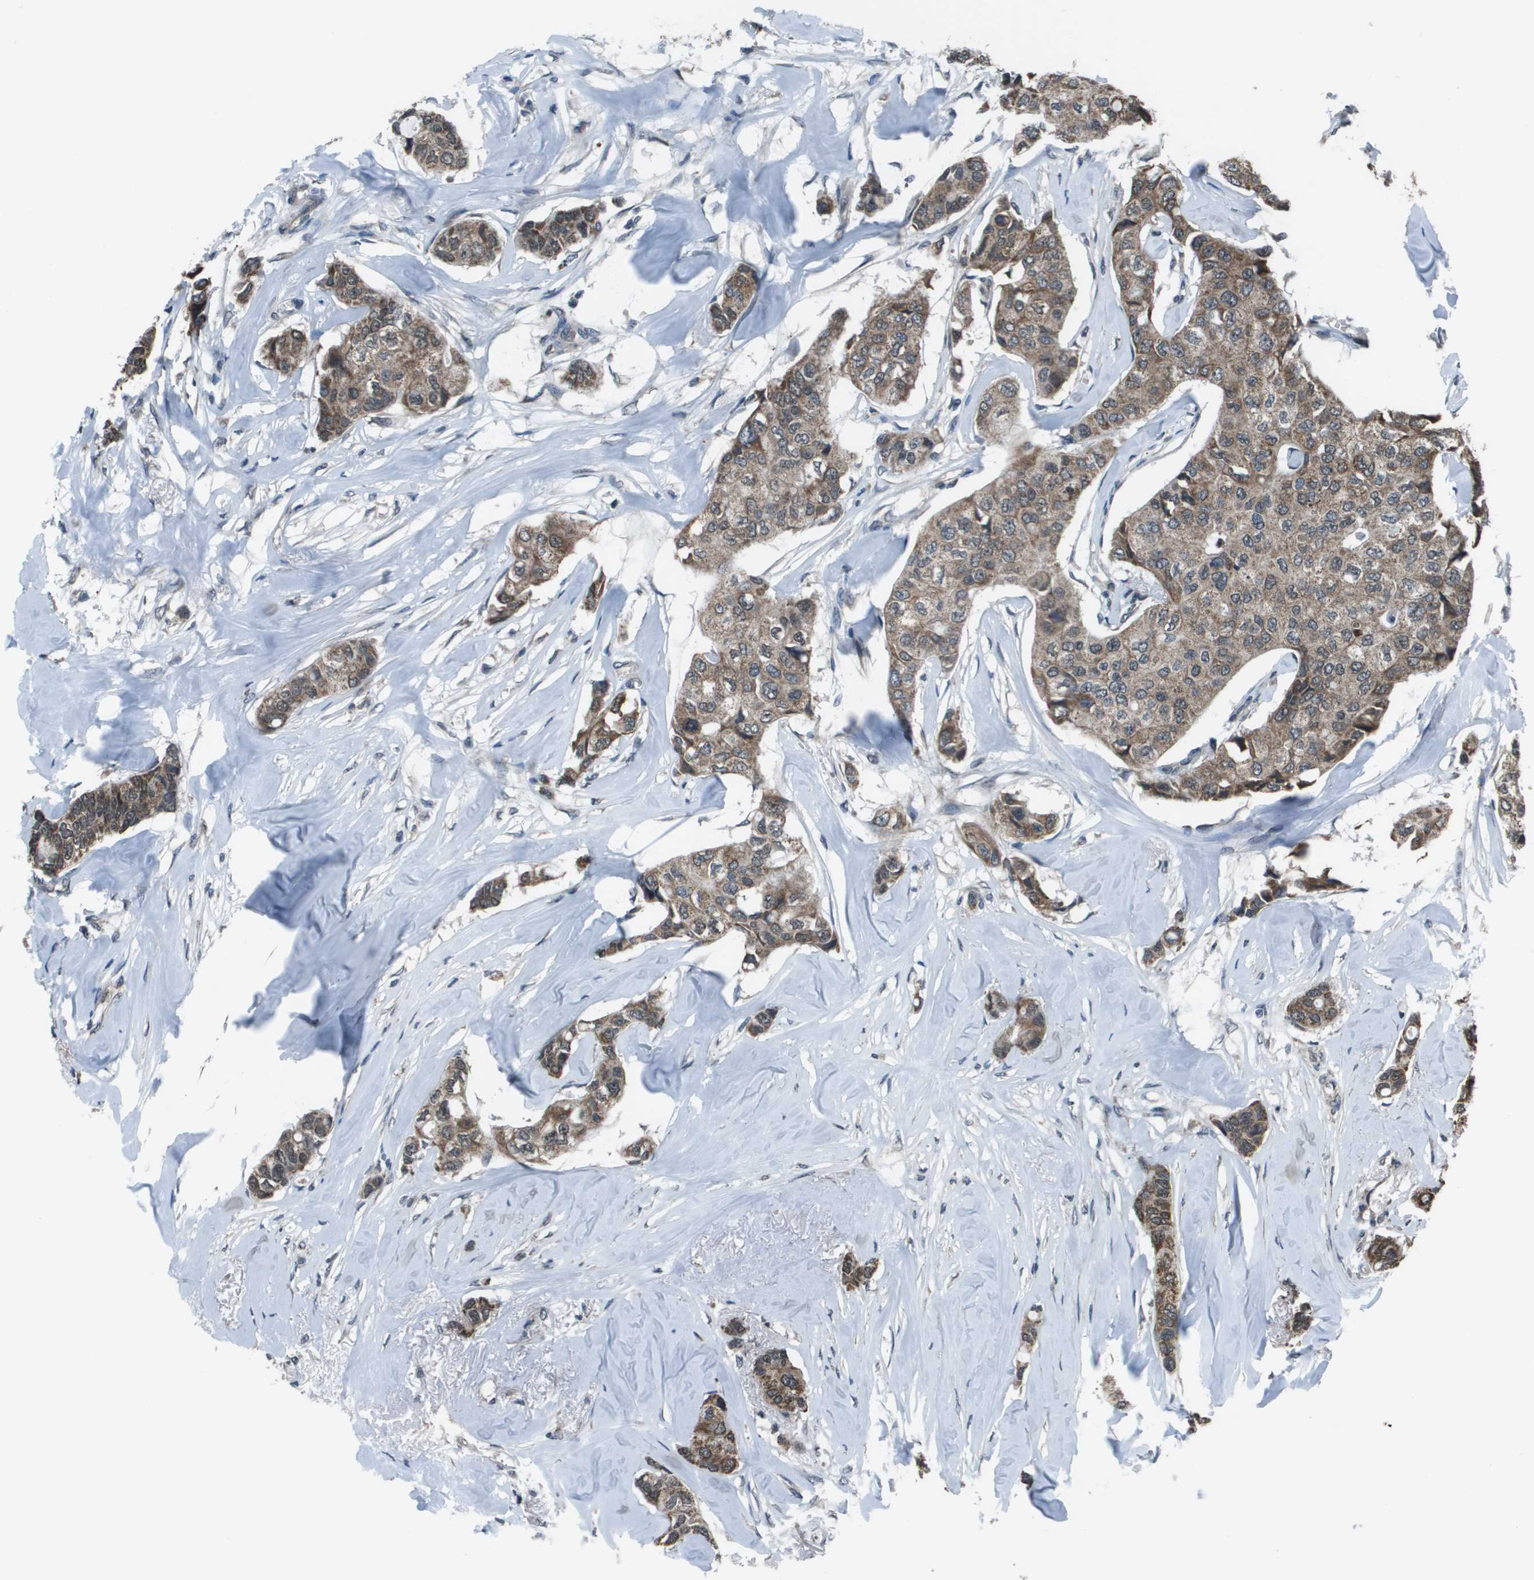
{"staining": {"intensity": "moderate", "quantity": ">75%", "location": "cytoplasmic/membranous"}, "tissue": "breast cancer", "cell_type": "Tumor cells", "image_type": "cancer", "snomed": [{"axis": "morphology", "description": "Duct carcinoma"}, {"axis": "topography", "description": "Breast"}], "caption": "DAB (3,3'-diaminobenzidine) immunohistochemical staining of breast cancer (invasive ductal carcinoma) reveals moderate cytoplasmic/membranous protein positivity in about >75% of tumor cells. Using DAB (3,3'-diaminobenzidine) (brown) and hematoxylin (blue) stains, captured at high magnification using brightfield microscopy.", "gene": "PPFIA1", "patient": {"sex": "female", "age": 80}}